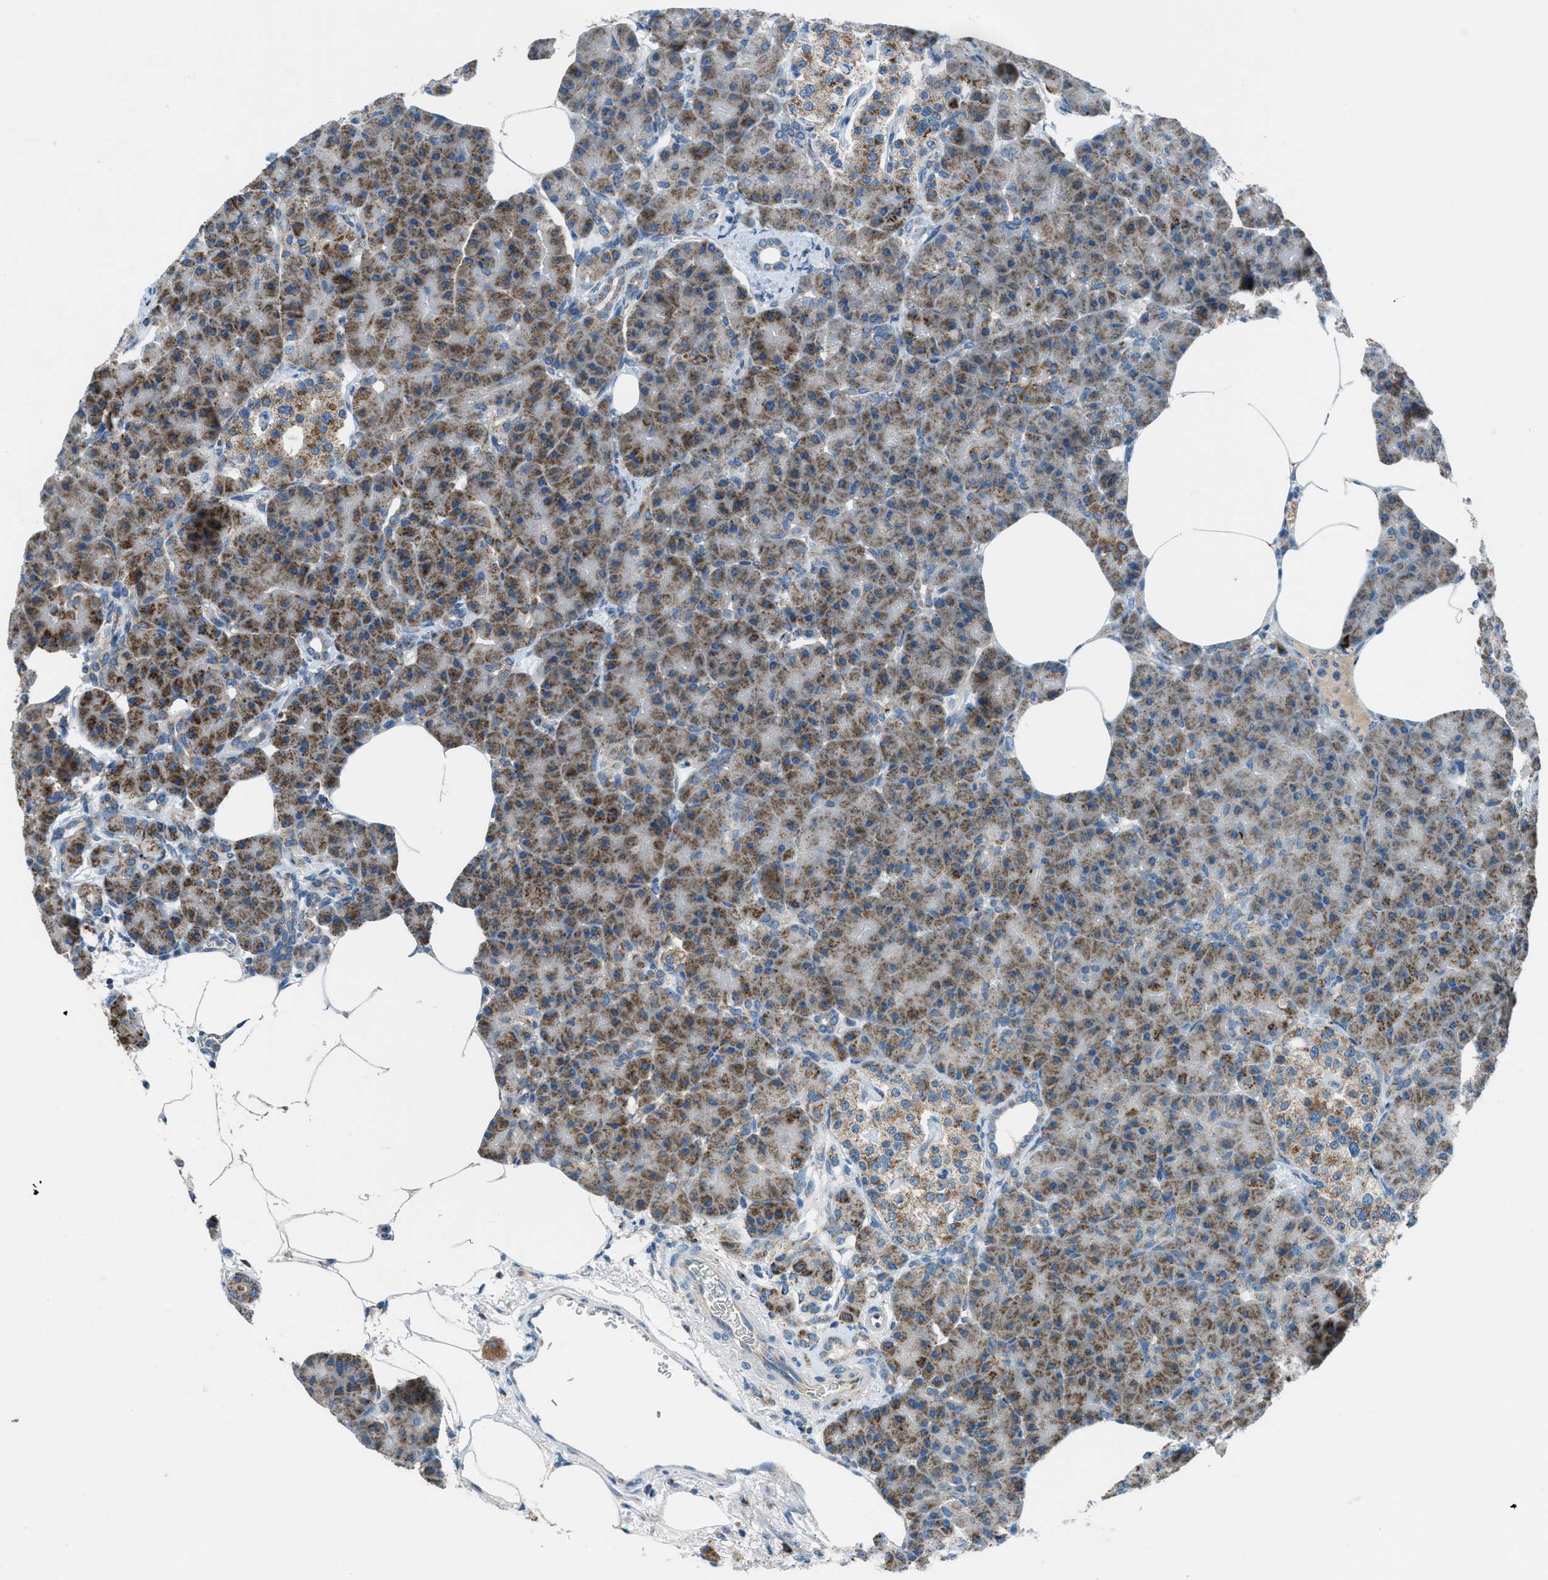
{"staining": {"intensity": "strong", "quantity": ">75%", "location": "cytoplasmic/membranous"}, "tissue": "pancreas", "cell_type": "Exocrine glandular cells", "image_type": "normal", "snomed": [{"axis": "morphology", "description": "Normal tissue, NOS"}, {"axis": "topography", "description": "Pancreas"}], "caption": "About >75% of exocrine glandular cells in benign pancreas display strong cytoplasmic/membranous protein expression as visualized by brown immunohistochemical staining.", "gene": "BCKDK", "patient": {"sex": "female", "age": 70}}